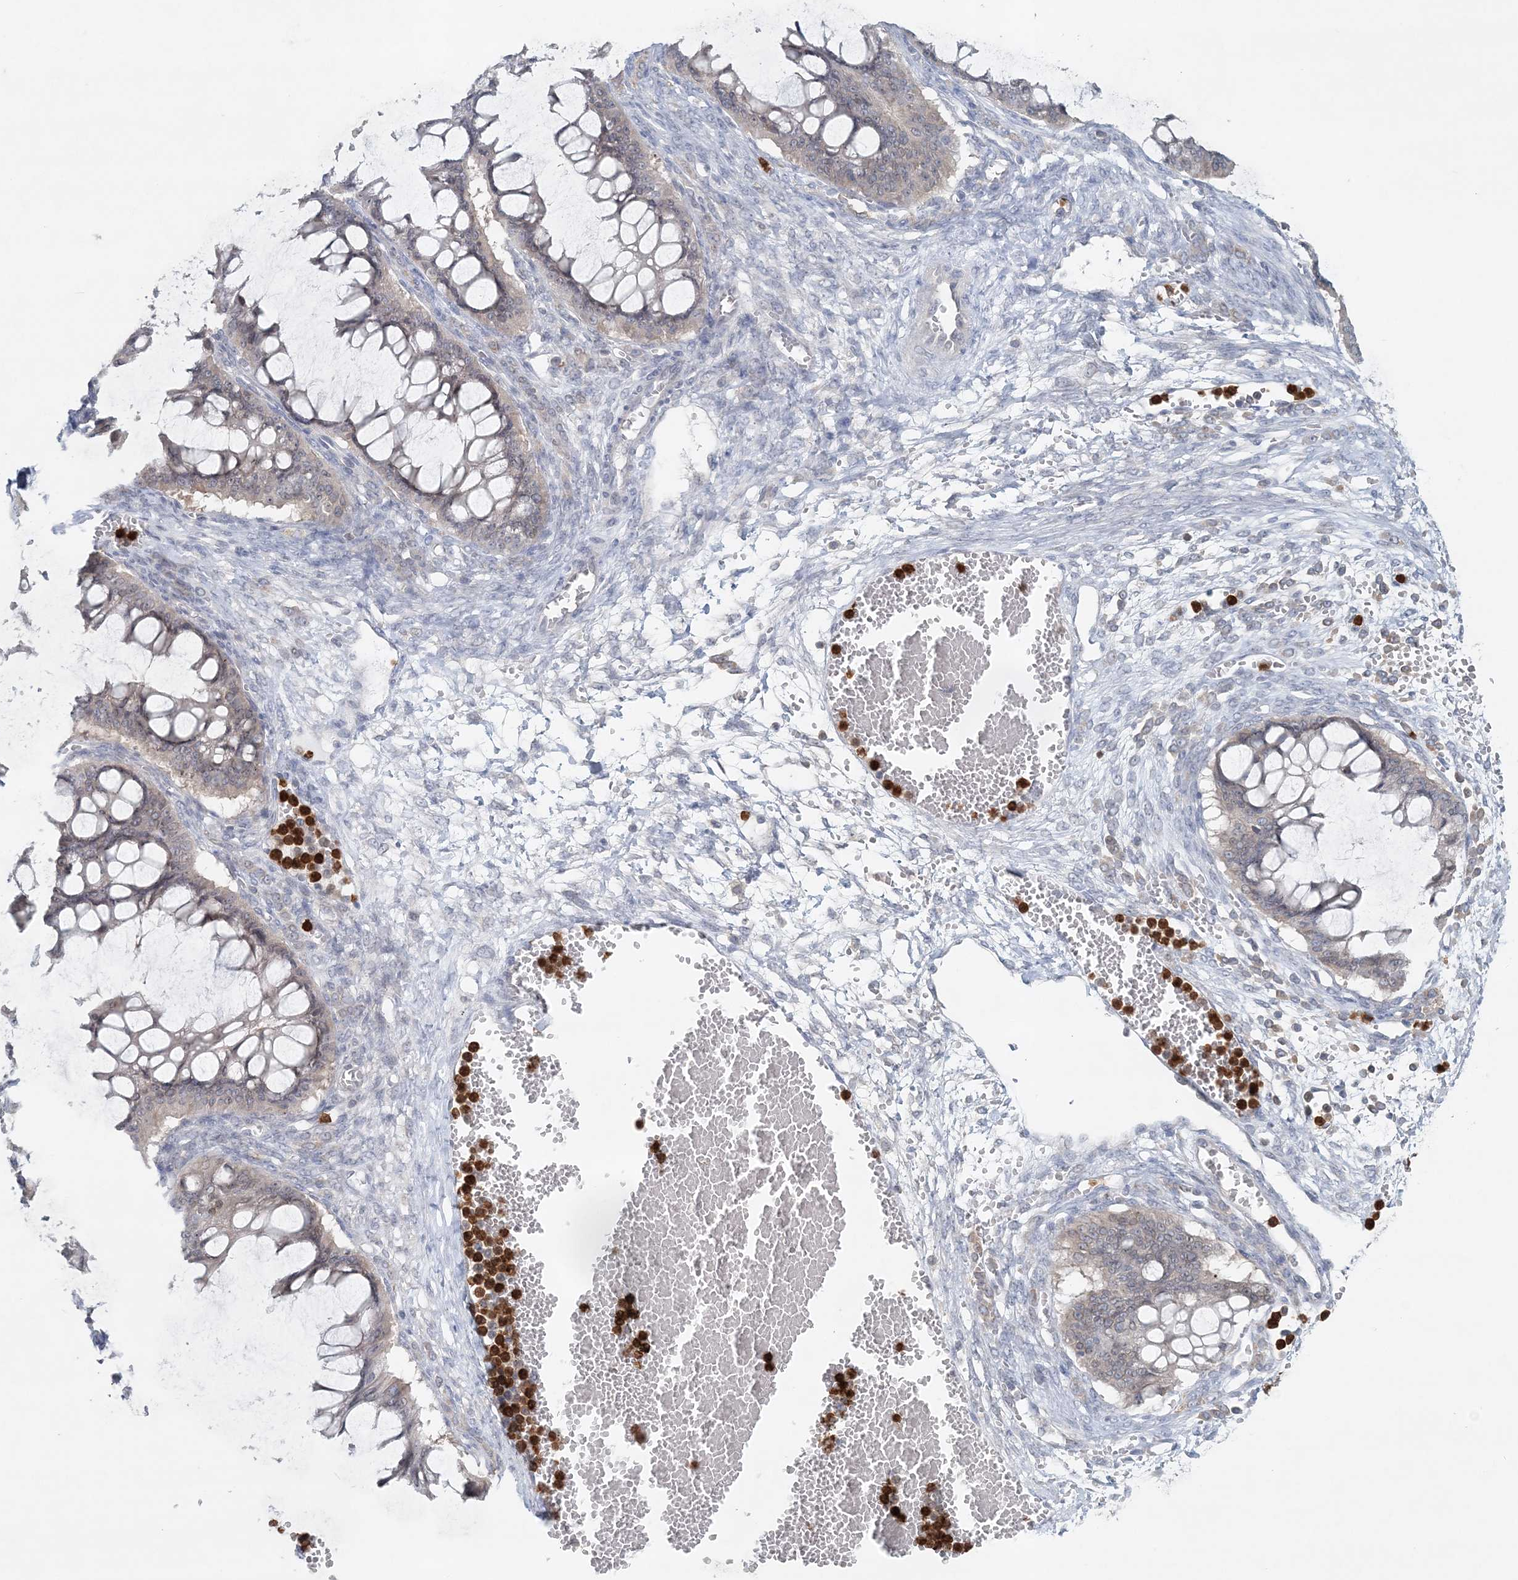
{"staining": {"intensity": "negative", "quantity": "none", "location": "none"}, "tissue": "ovarian cancer", "cell_type": "Tumor cells", "image_type": "cancer", "snomed": [{"axis": "morphology", "description": "Cystadenocarcinoma, mucinous, NOS"}, {"axis": "topography", "description": "Ovary"}], "caption": "Immunohistochemistry (IHC) of human ovarian mucinous cystadenocarcinoma exhibits no expression in tumor cells.", "gene": "NUP54", "patient": {"sex": "female", "age": 73}}